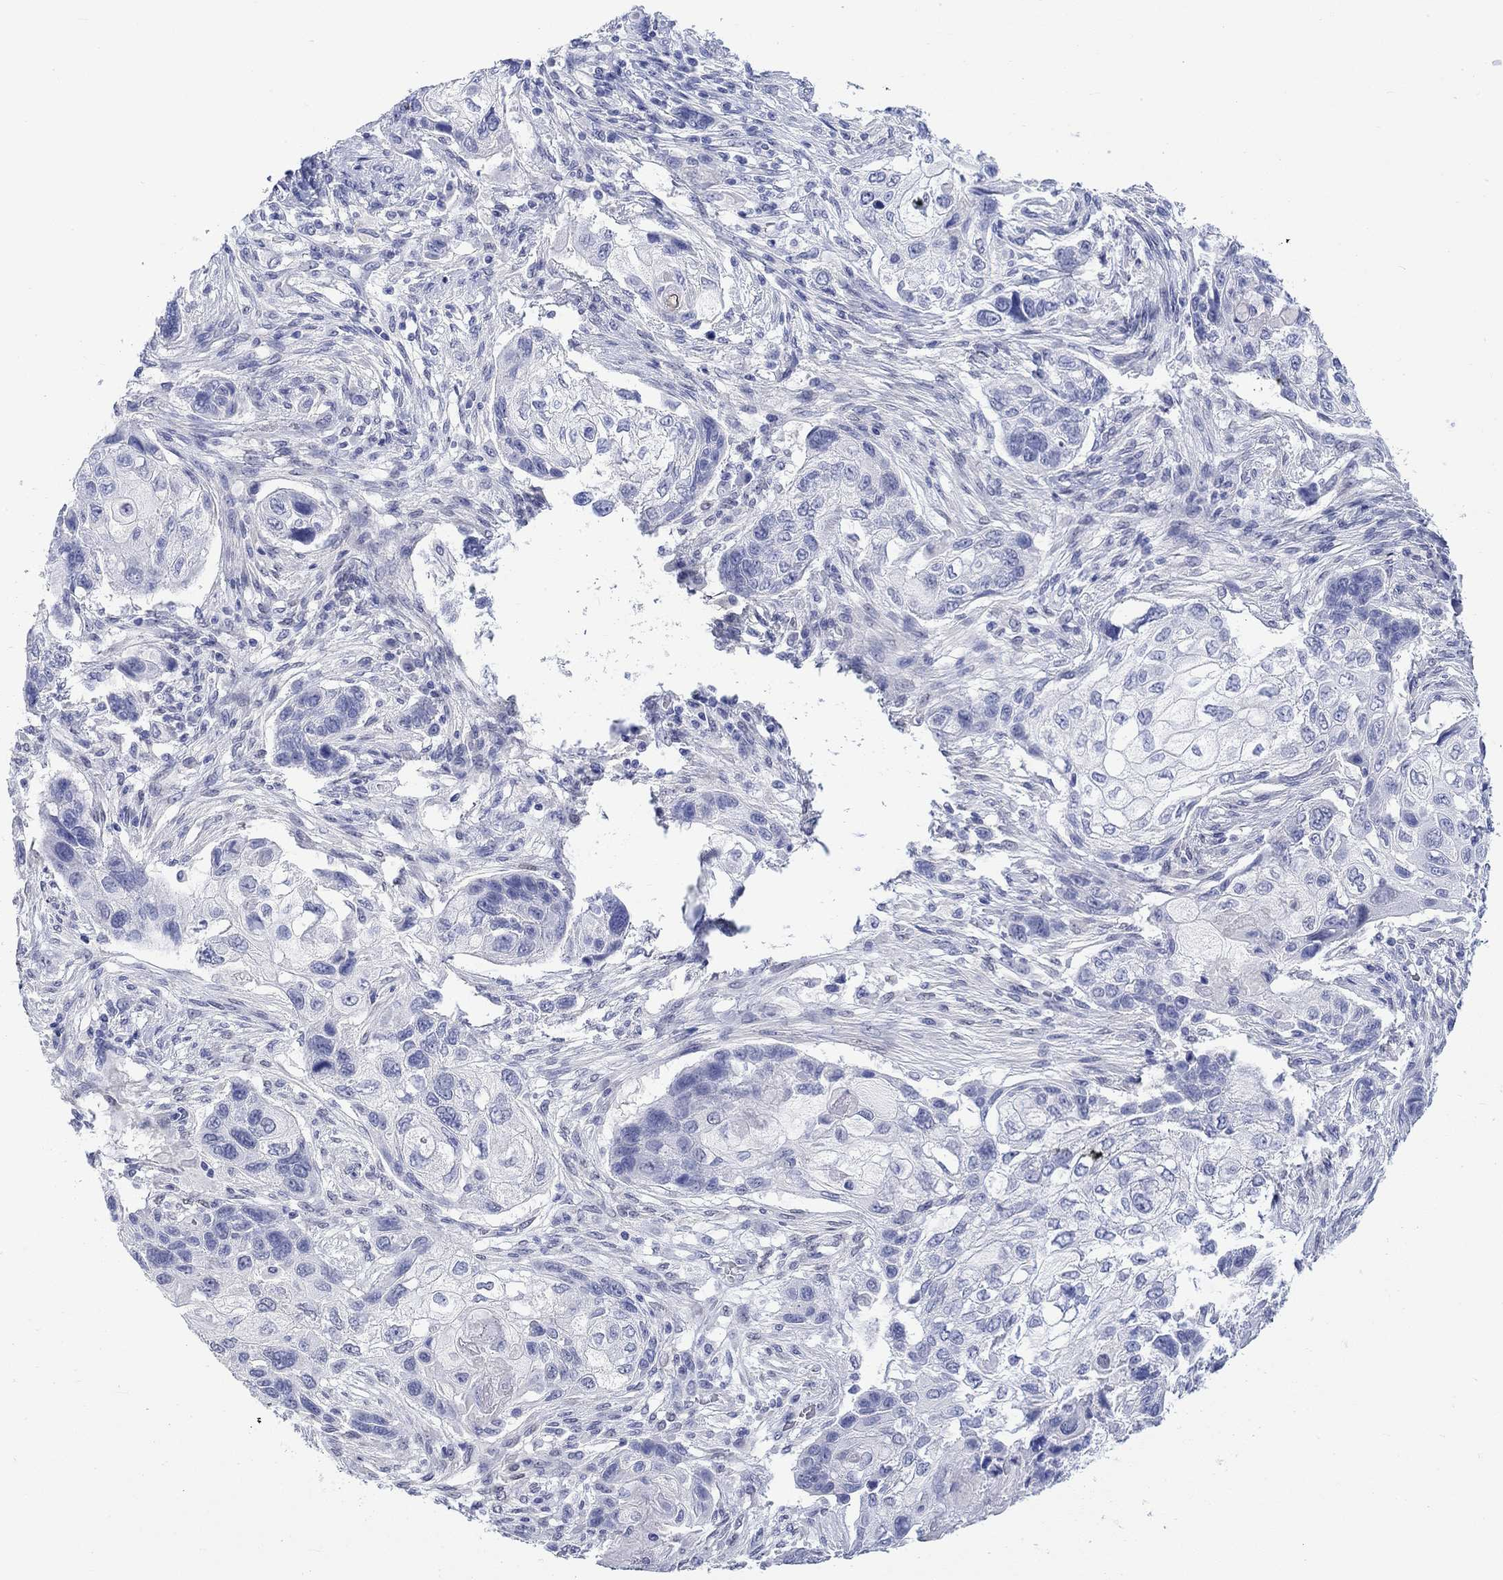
{"staining": {"intensity": "negative", "quantity": "none", "location": "none"}, "tissue": "lung cancer", "cell_type": "Tumor cells", "image_type": "cancer", "snomed": [{"axis": "morphology", "description": "Normal tissue, NOS"}, {"axis": "morphology", "description": "Squamous cell carcinoma, NOS"}, {"axis": "topography", "description": "Bronchus"}, {"axis": "topography", "description": "Lung"}], "caption": "Human lung cancer stained for a protein using immunohistochemistry demonstrates no expression in tumor cells.", "gene": "MSI1", "patient": {"sex": "male", "age": 69}}